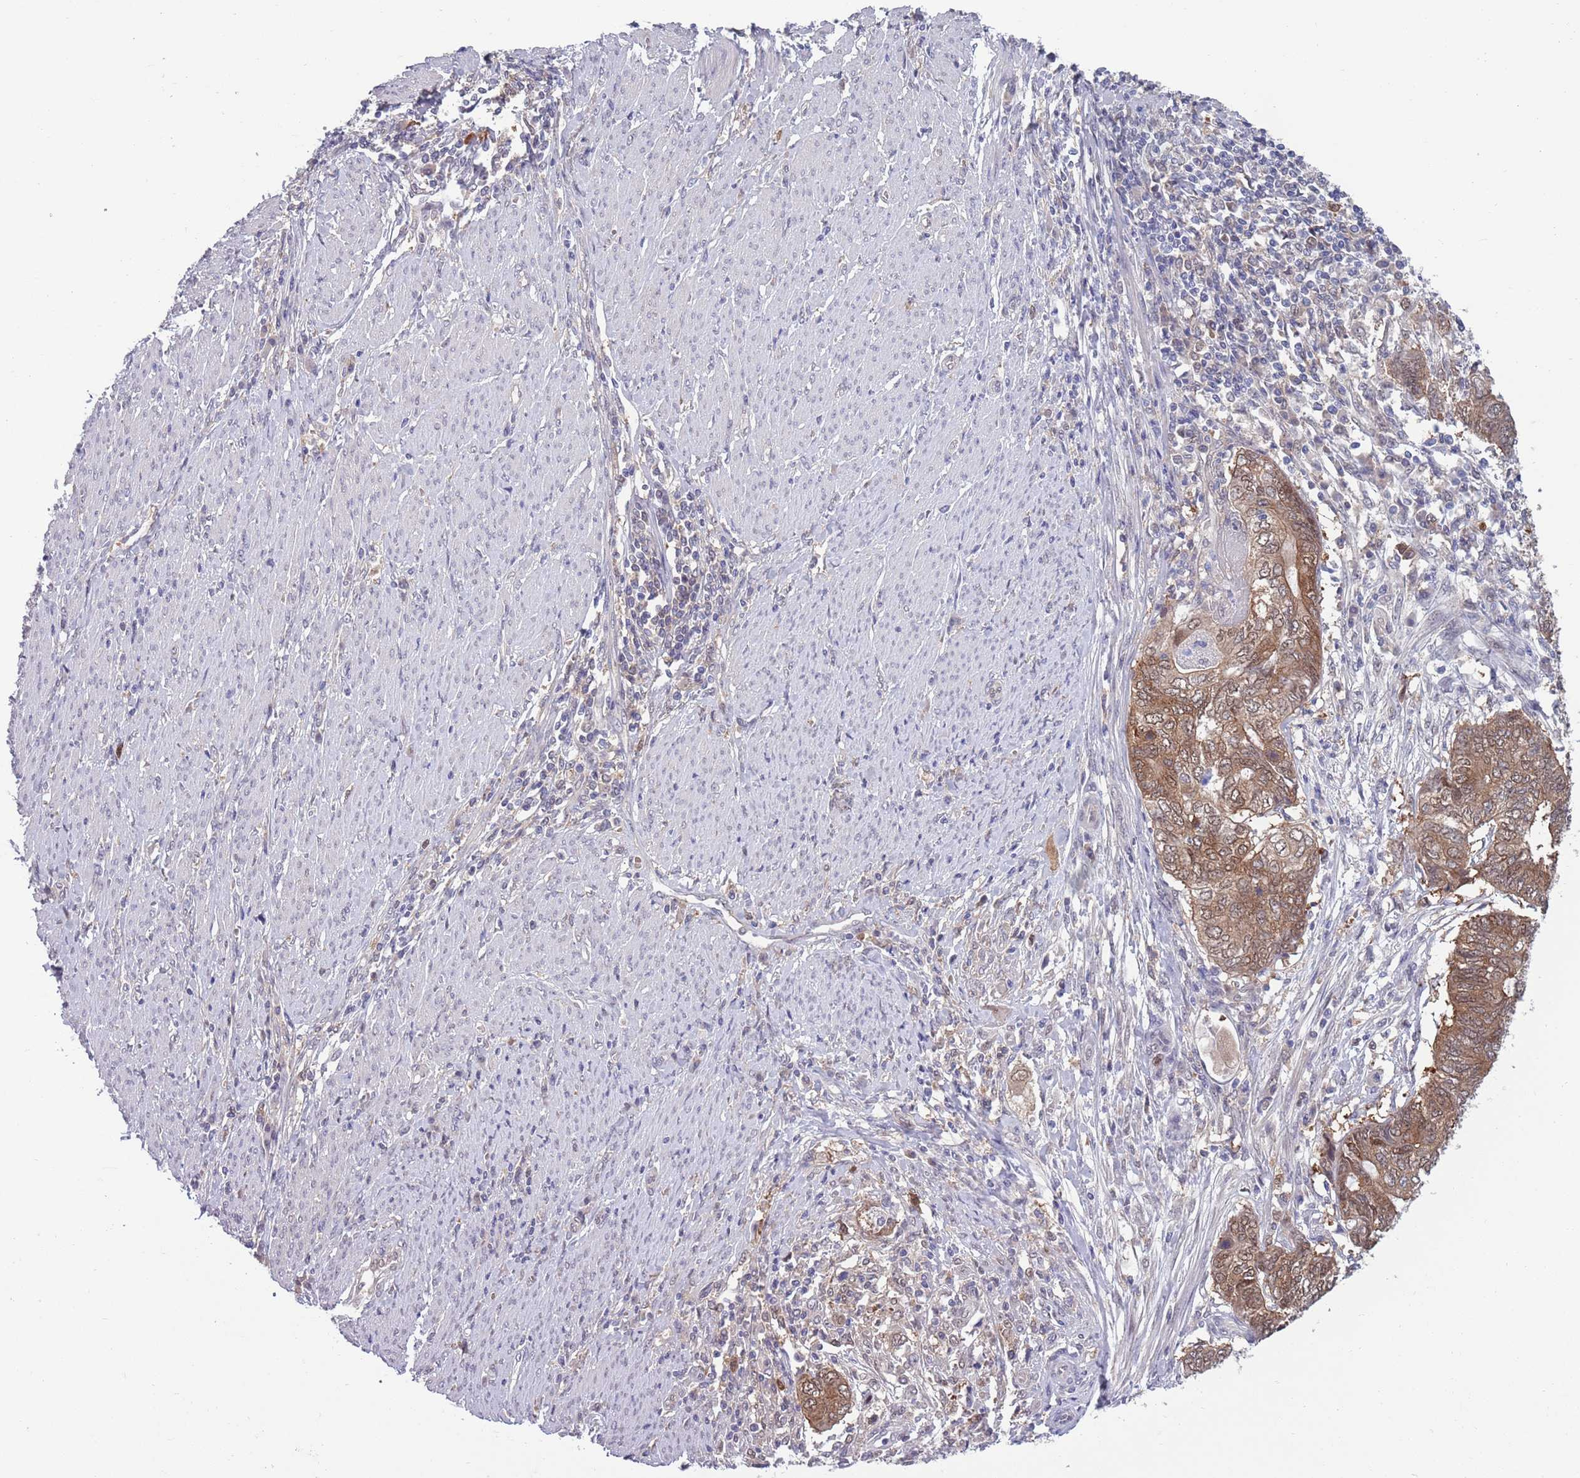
{"staining": {"intensity": "moderate", "quantity": ">75%", "location": "cytoplasmic/membranous,nuclear"}, "tissue": "endometrial cancer", "cell_type": "Tumor cells", "image_type": "cancer", "snomed": [{"axis": "morphology", "description": "Adenocarcinoma, NOS"}, {"axis": "topography", "description": "Uterus"}, {"axis": "topography", "description": "Endometrium"}], "caption": "A micrograph of endometrial adenocarcinoma stained for a protein displays moderate cytoplasmic/membranous and nuclear brown staining in tumor cells.", "gene": "CLNS1A", "patient": {"sex": "female", "age": 70}}